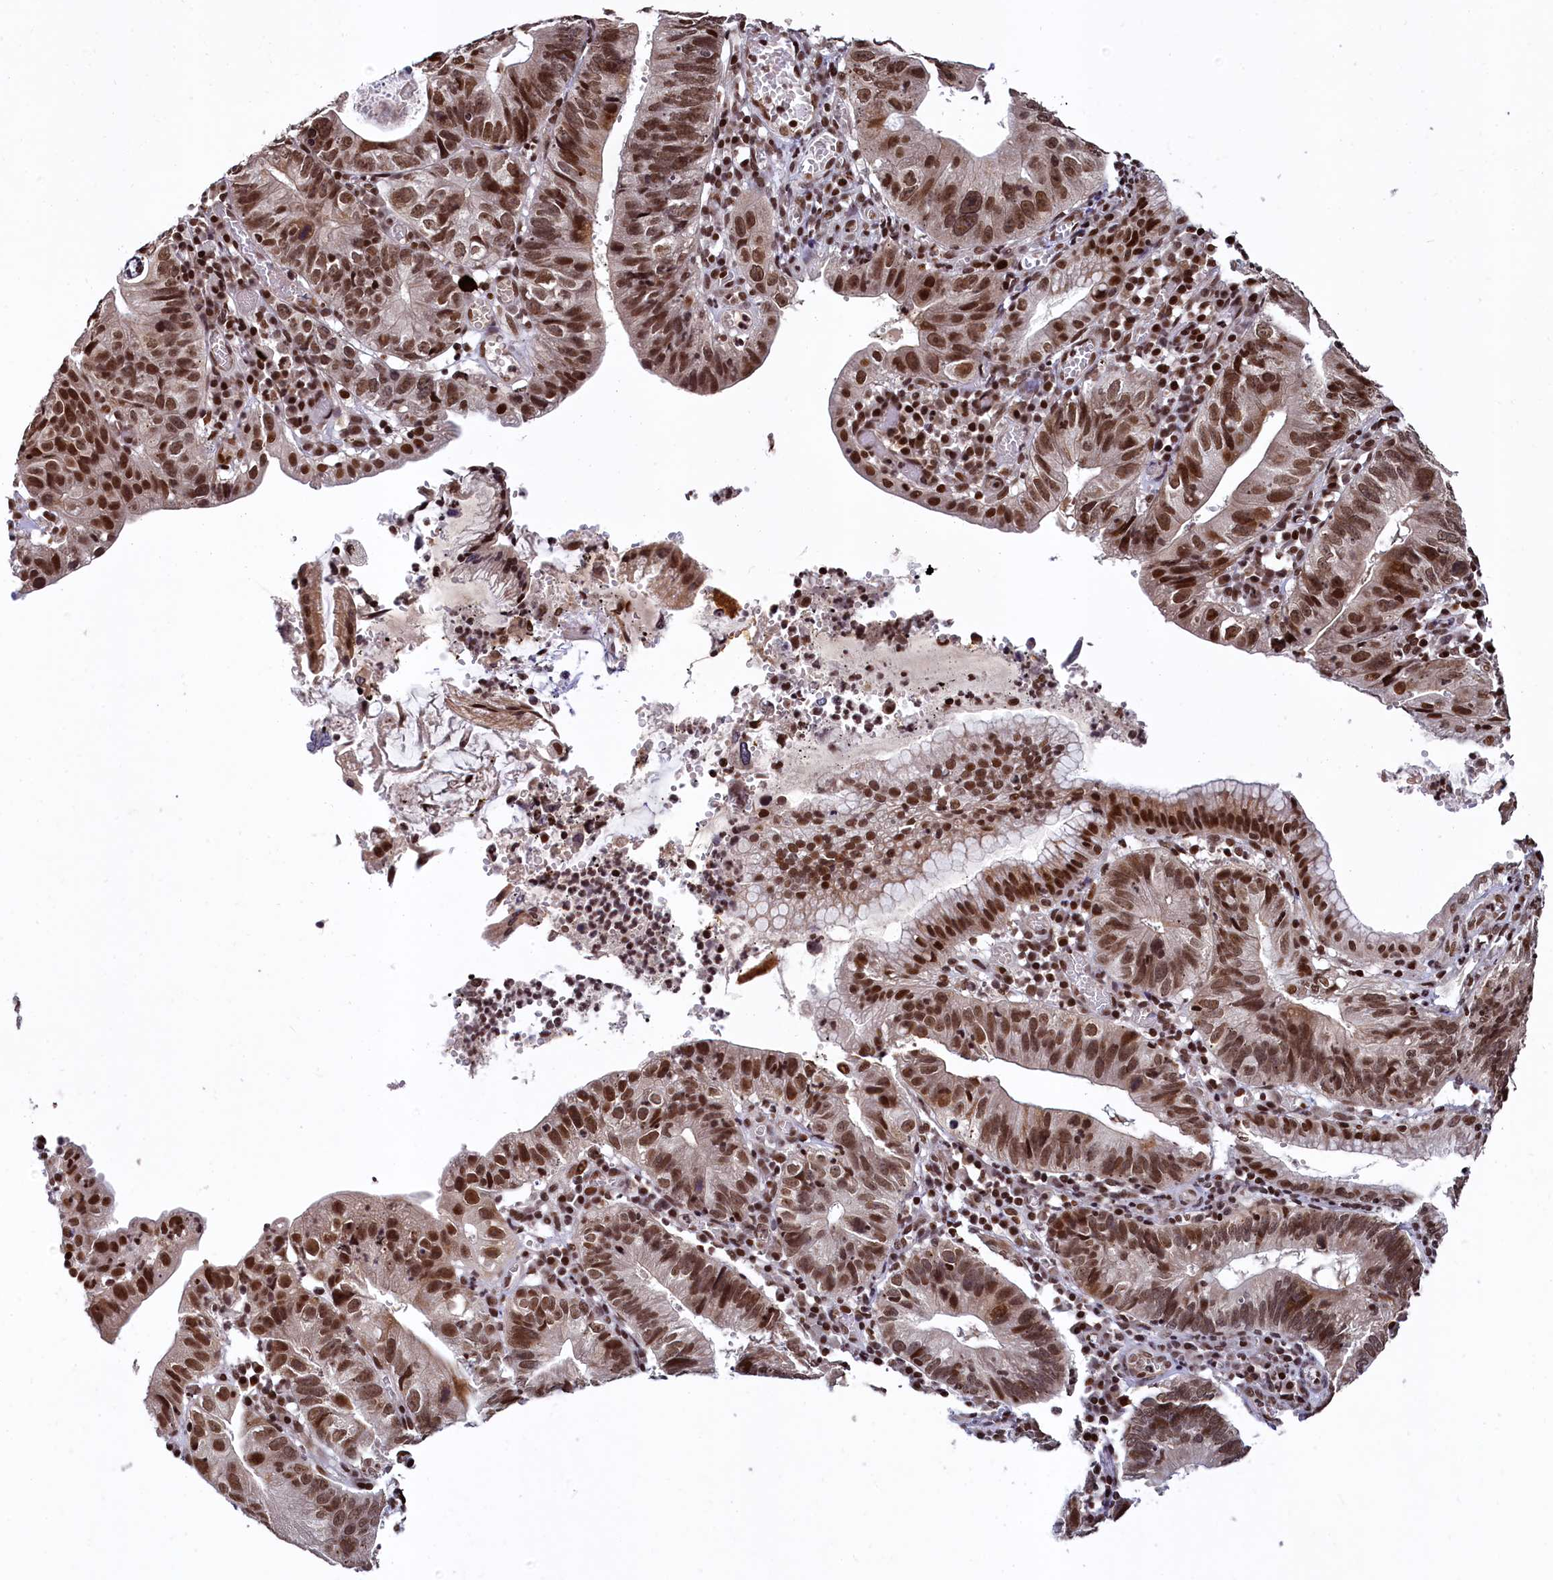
{"staining": {"intensity": "moderate", "quantity": ">75%", "location": "nuclear"}, "tissue": "stomach cancer", "cell_type": "Tumor cells", "image_type": "cancer", "snomed": [{"axis": "morphology", "description": "Adenocarcinoma, NOS"}, {"axis": "topography", "description": "Stomach"}], "caption": "An IHC micrograph of tumor tissue is shown. Protein staining in brown labels moderate nuclear positivity in stomach cancer (adenocarcinoma) within tumor cells.", "gene": "FAM217B", "patient": {"sex": "male", "age": 59}}